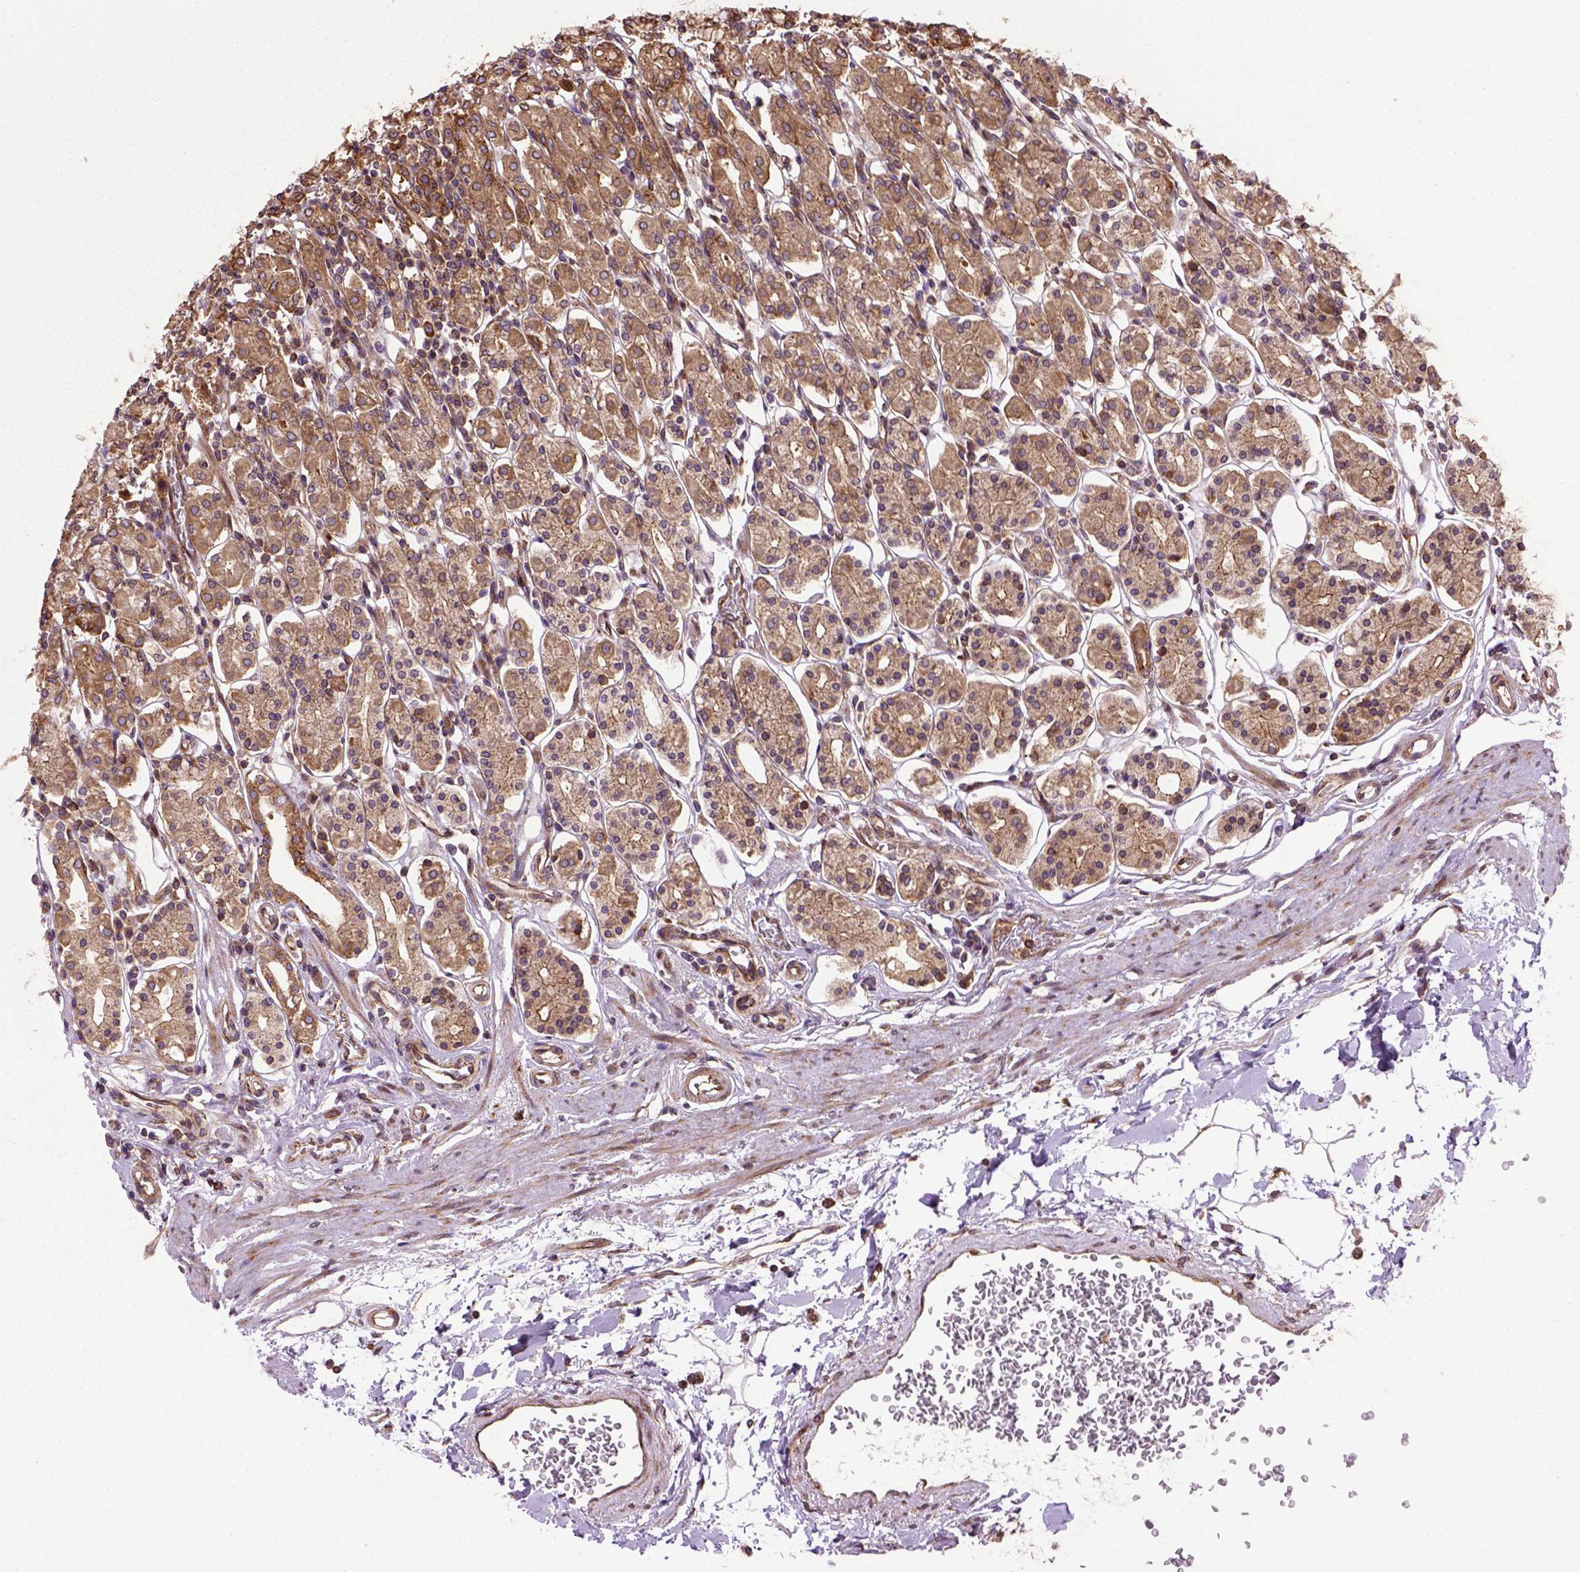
{"staining": {"intensity": "strong", "quantity": ">75%", "location": "cytoplasmic/membranous"}, "tissue": "stomach", "cell_type": "Glandular cells", "image_type": "normal", "snomed": [{"axis": "morphology", "description": "Normal tissue, NOS"}, {"axis": "topography", "description": "Stomach, upper"}, {"axis": "topography", "description": "Stomach"}], "caption": "The immunohistochemical stain shows strong cytoplasmic/membranous staining in glandular cells of benign stomach.", "gene": "CAPRIN1", "patient": {"sex": "male", "age": 62}}